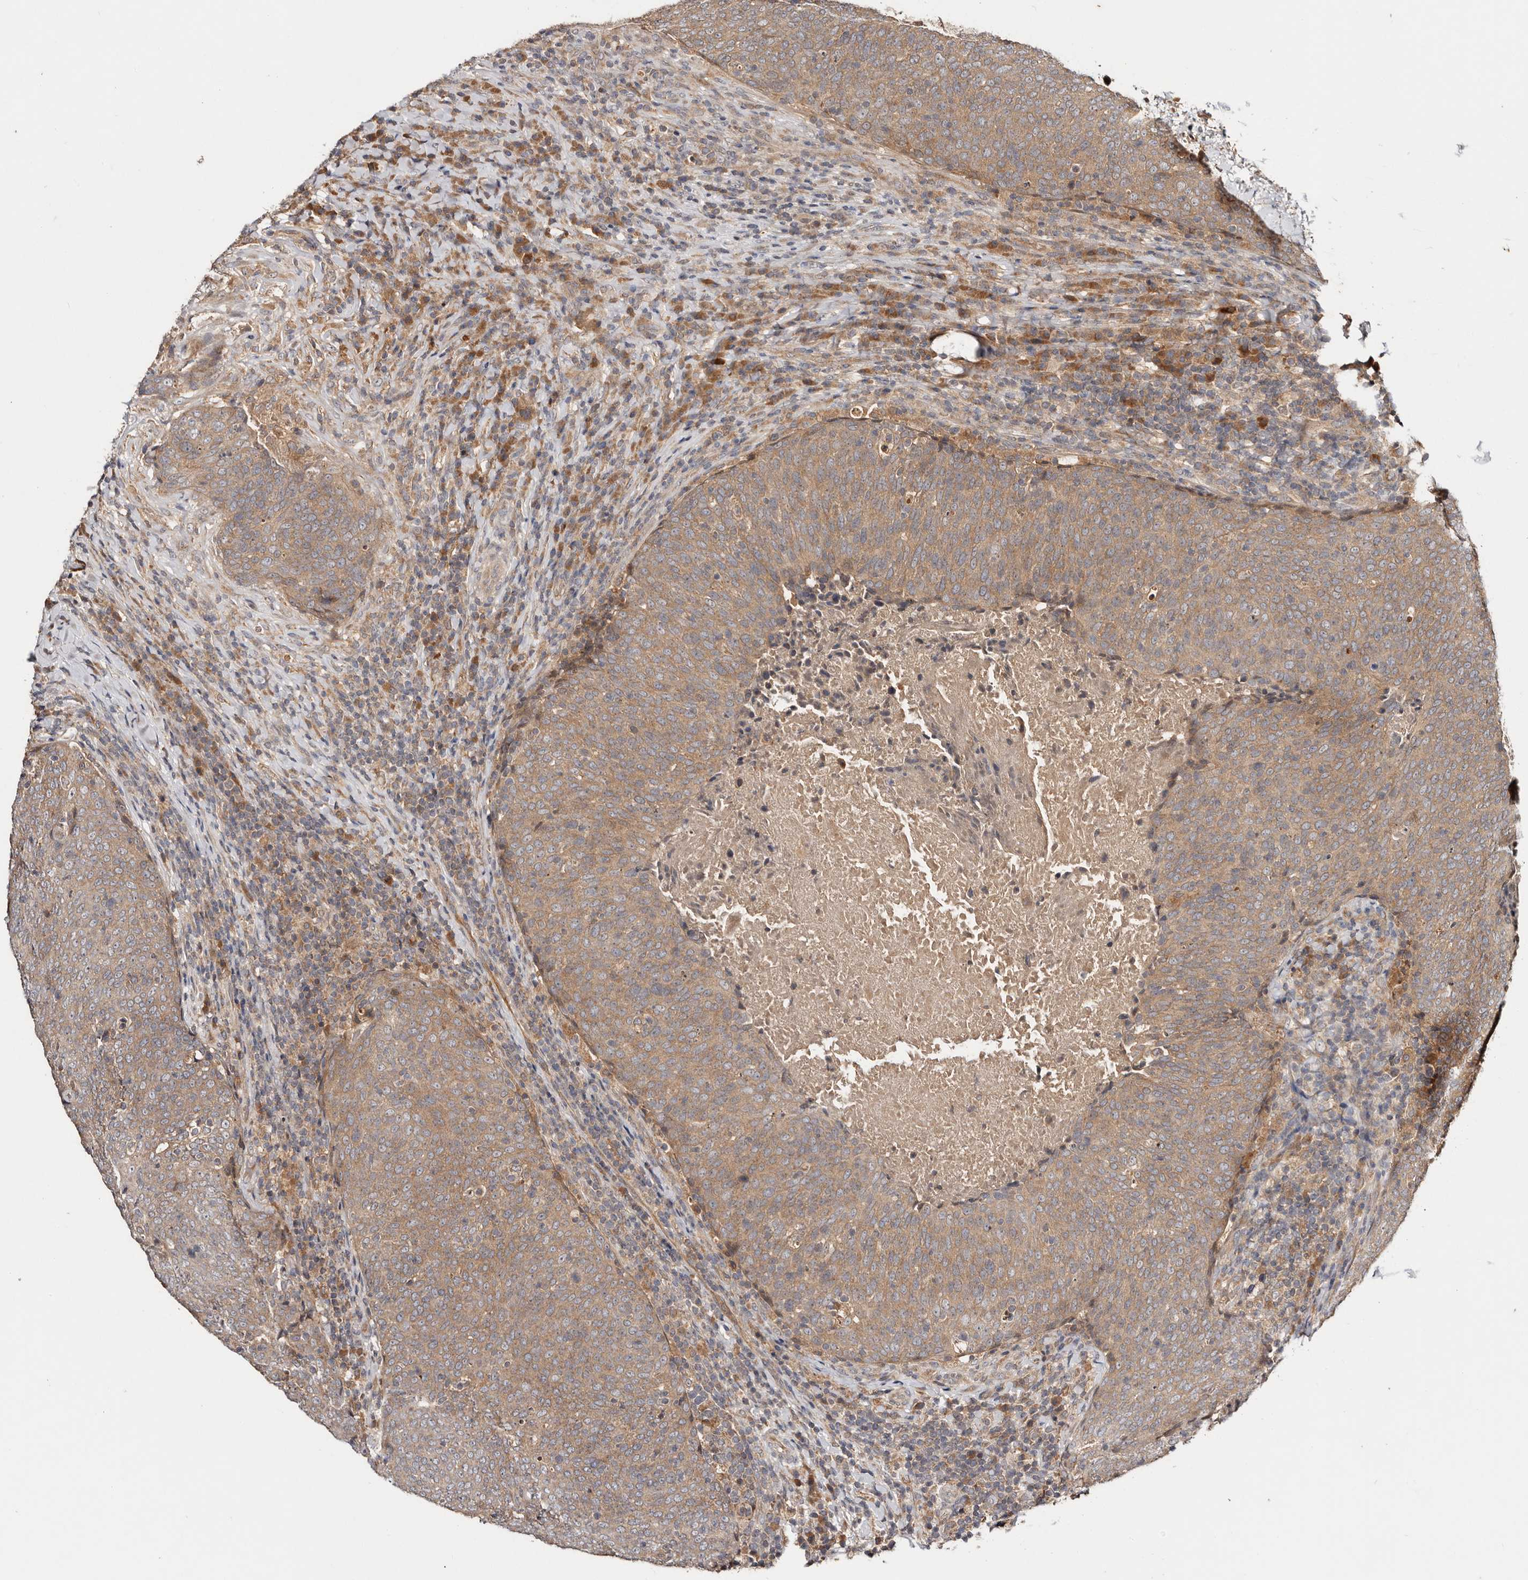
{"staining": {"intensity": "moderate", "quantity": ">75%", "location": "cytoplasmic/membranous"}, "tissue": "head and neck cancer", "cell_type": "Tumor cells", "image_type": "cancer", "snomed": [{"axis": "morphology", "description": "Squamous cell carcinoma, NOS"}, {"axis": "morphology", "description": "Squamous cell carcinoma, metastatic, NOS"}, {"axis": "topography", "description": "Lymph node"}, {"axis": "topography", "description": "Head-Neck"}], "caption": "Immunohistochemical staining of human head and neck cancer displays medium levels of moderate cytoplasmic/membranous protein staining in about >75% of tumor cells.", "gene": "PKIB", "patient": {"sex": "male", "age": 62}}